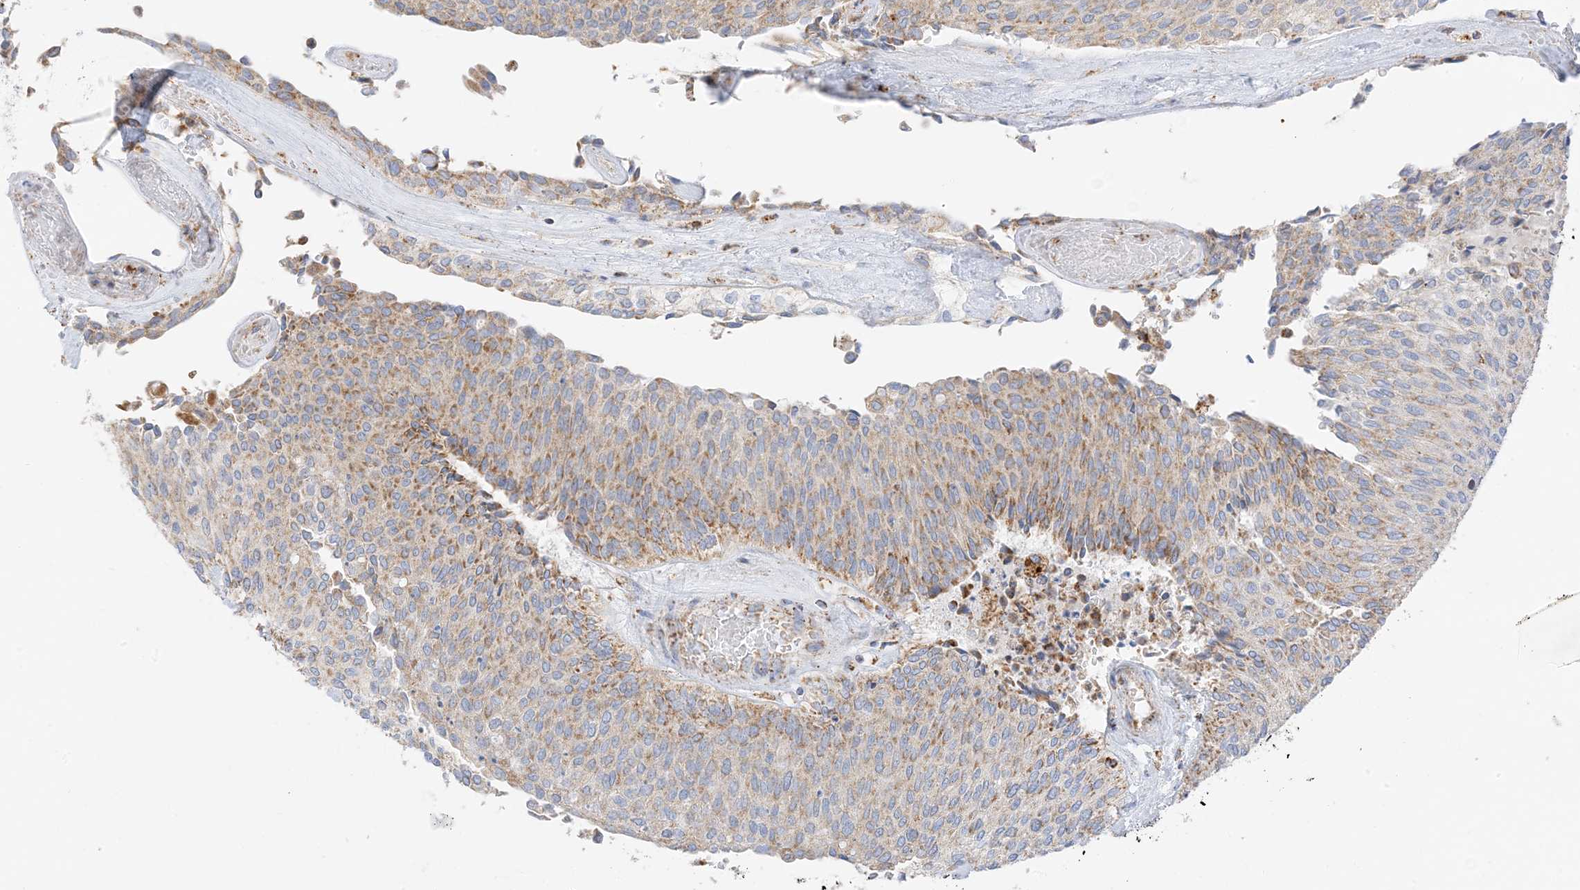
{"staining": {"intensity": "moderate", "quantity": ">75%", "location": "cytoplasmic/membranous"}, "tissue": "urothelial cancer", "cell_type": "Tumor cells", "image_type": "cancer", "snomed": [{"axis": "morphology", "description": "Urothelial carcinoma, Low grade"}, {"axis": "topography", "description": "Urinary bladder"}], "caption": "A histopathology image of urothelial cancer stained for a protein reveals moderate cytoplasmic/membranous brown staining in tumor cells. Nuclei are stained in blue.", "gene": "CAPN13", "patient": {"sex": "female", "age": 79}}